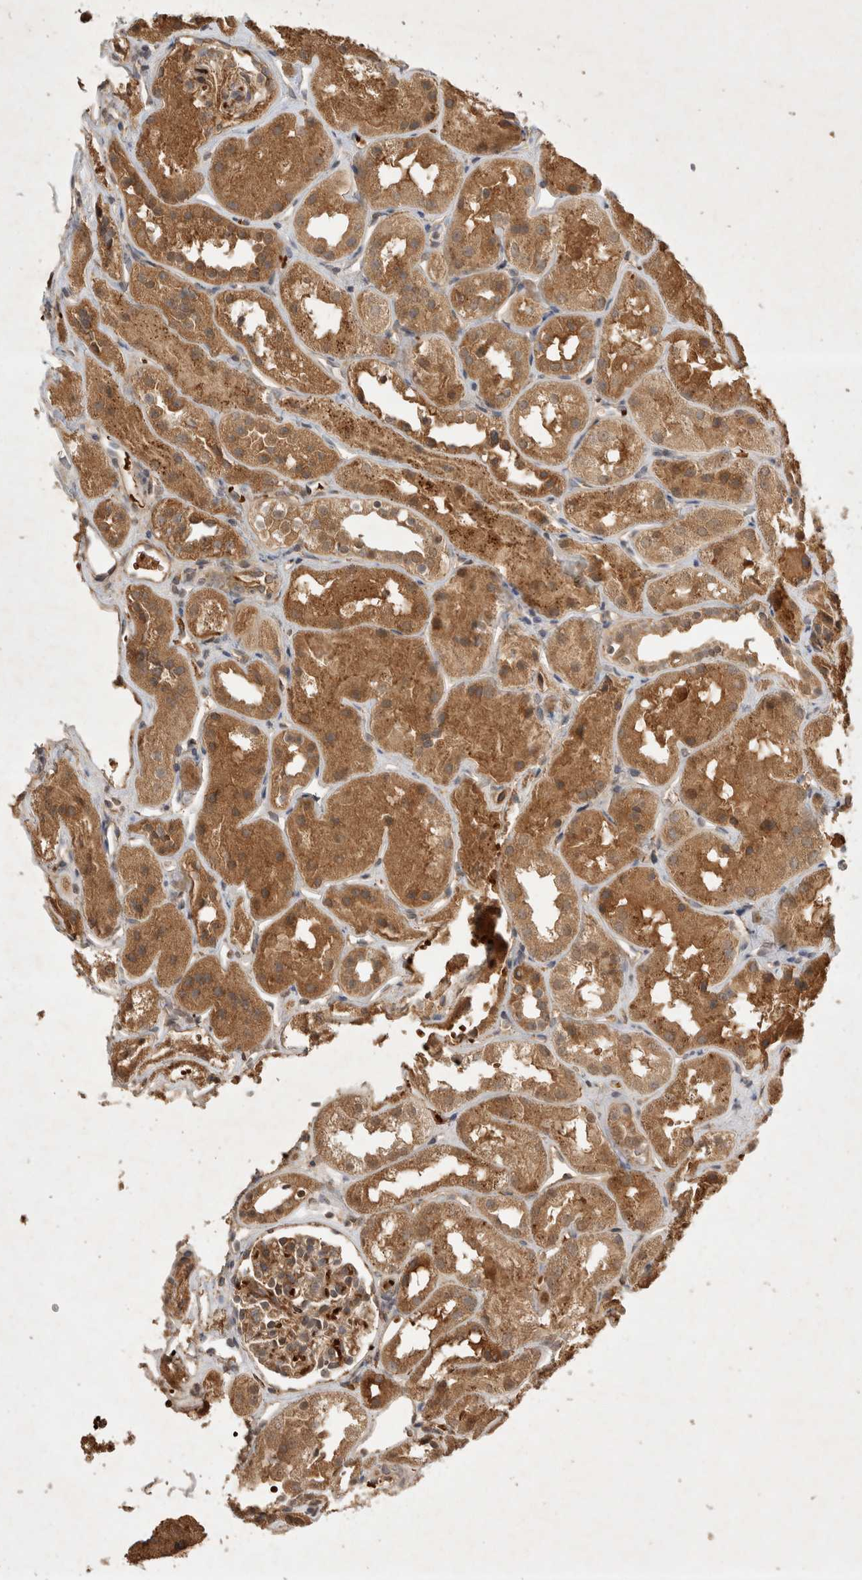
{"staining": {"intensity": "moderate", "quantity": ">75%", "location": "cytoplasmic/membranous"}, "tissue": "kidney", "cell_type": "Cells in glomeruli", "image_type": "normal", "snomed": [{"axis": "morphology", "description": "Normal tissue, NOS"}, {"axis": "topography", "description": "Kidney"}], "caption": "A brown stain highlights moderate cytoplasmic/membranous staining of a protein in cells in glomeruli of unremarkable human kidney. The protein is stained brown, and the nuclei are stained in blue (DAB (3,3'-diaminobenzidine) IHC with brightfield microscopy, high magnification).", "gene": "FAM221A", "patient": {"sex": "male", "age": 16}}